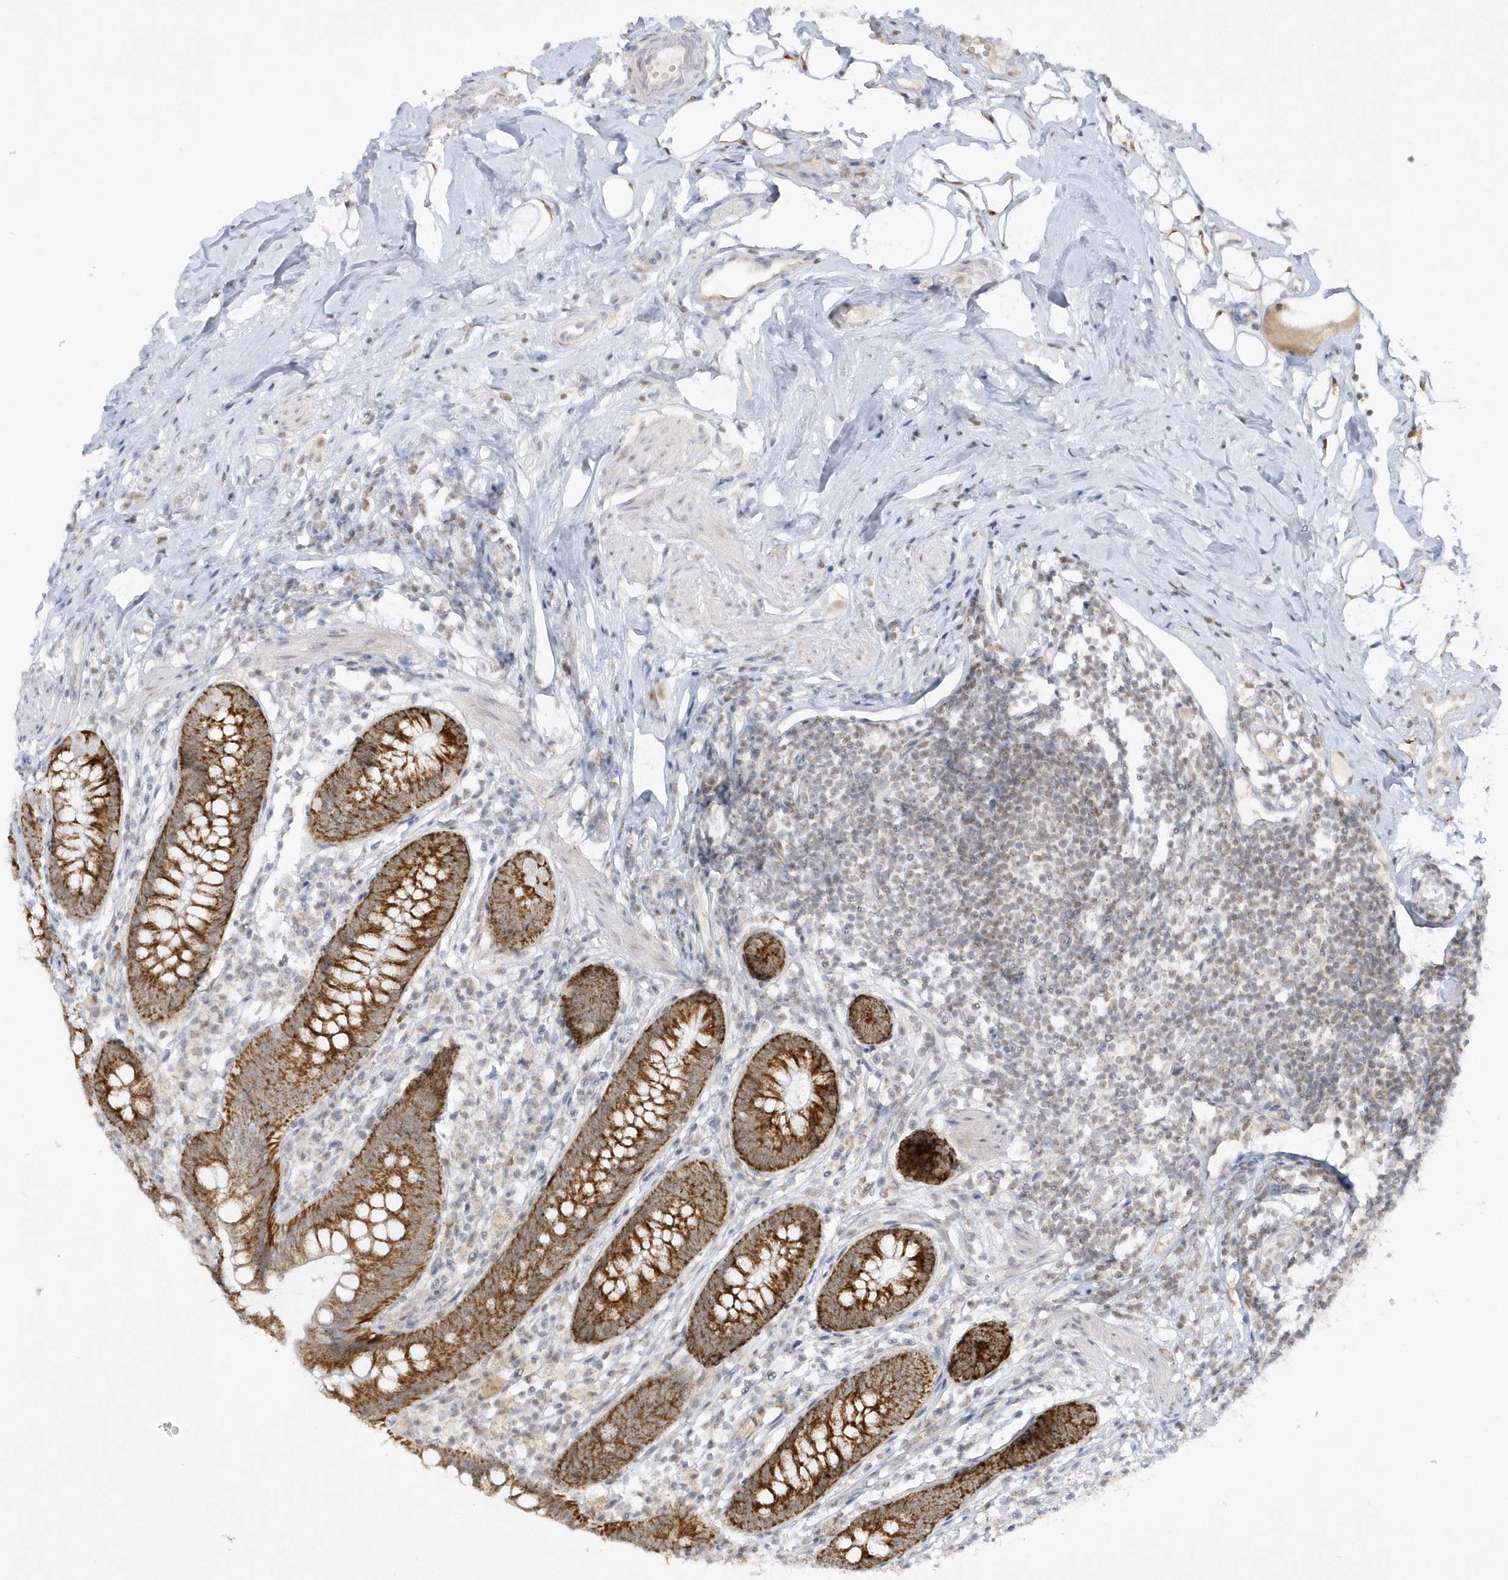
{"staining": {"intensity": "strong", "quantity": ">75%", "location": "cytoplasmic/membranous"}, "tissue": "appendix", "cell_type": "Glandular cells", "image_type": "normal", "snomed": [{"axis": "morphology", "description": "Normal tissue, NOS"}, {"axis": "topography", "description": "Appendix"}], "caption": "A photomicrograph of human appendix stained for a protein displays strong cytoplasmic/membranous brown staining in glandular cells.", "gene": "CPSF3", "patient": {"sex": "female", "age": 62}}